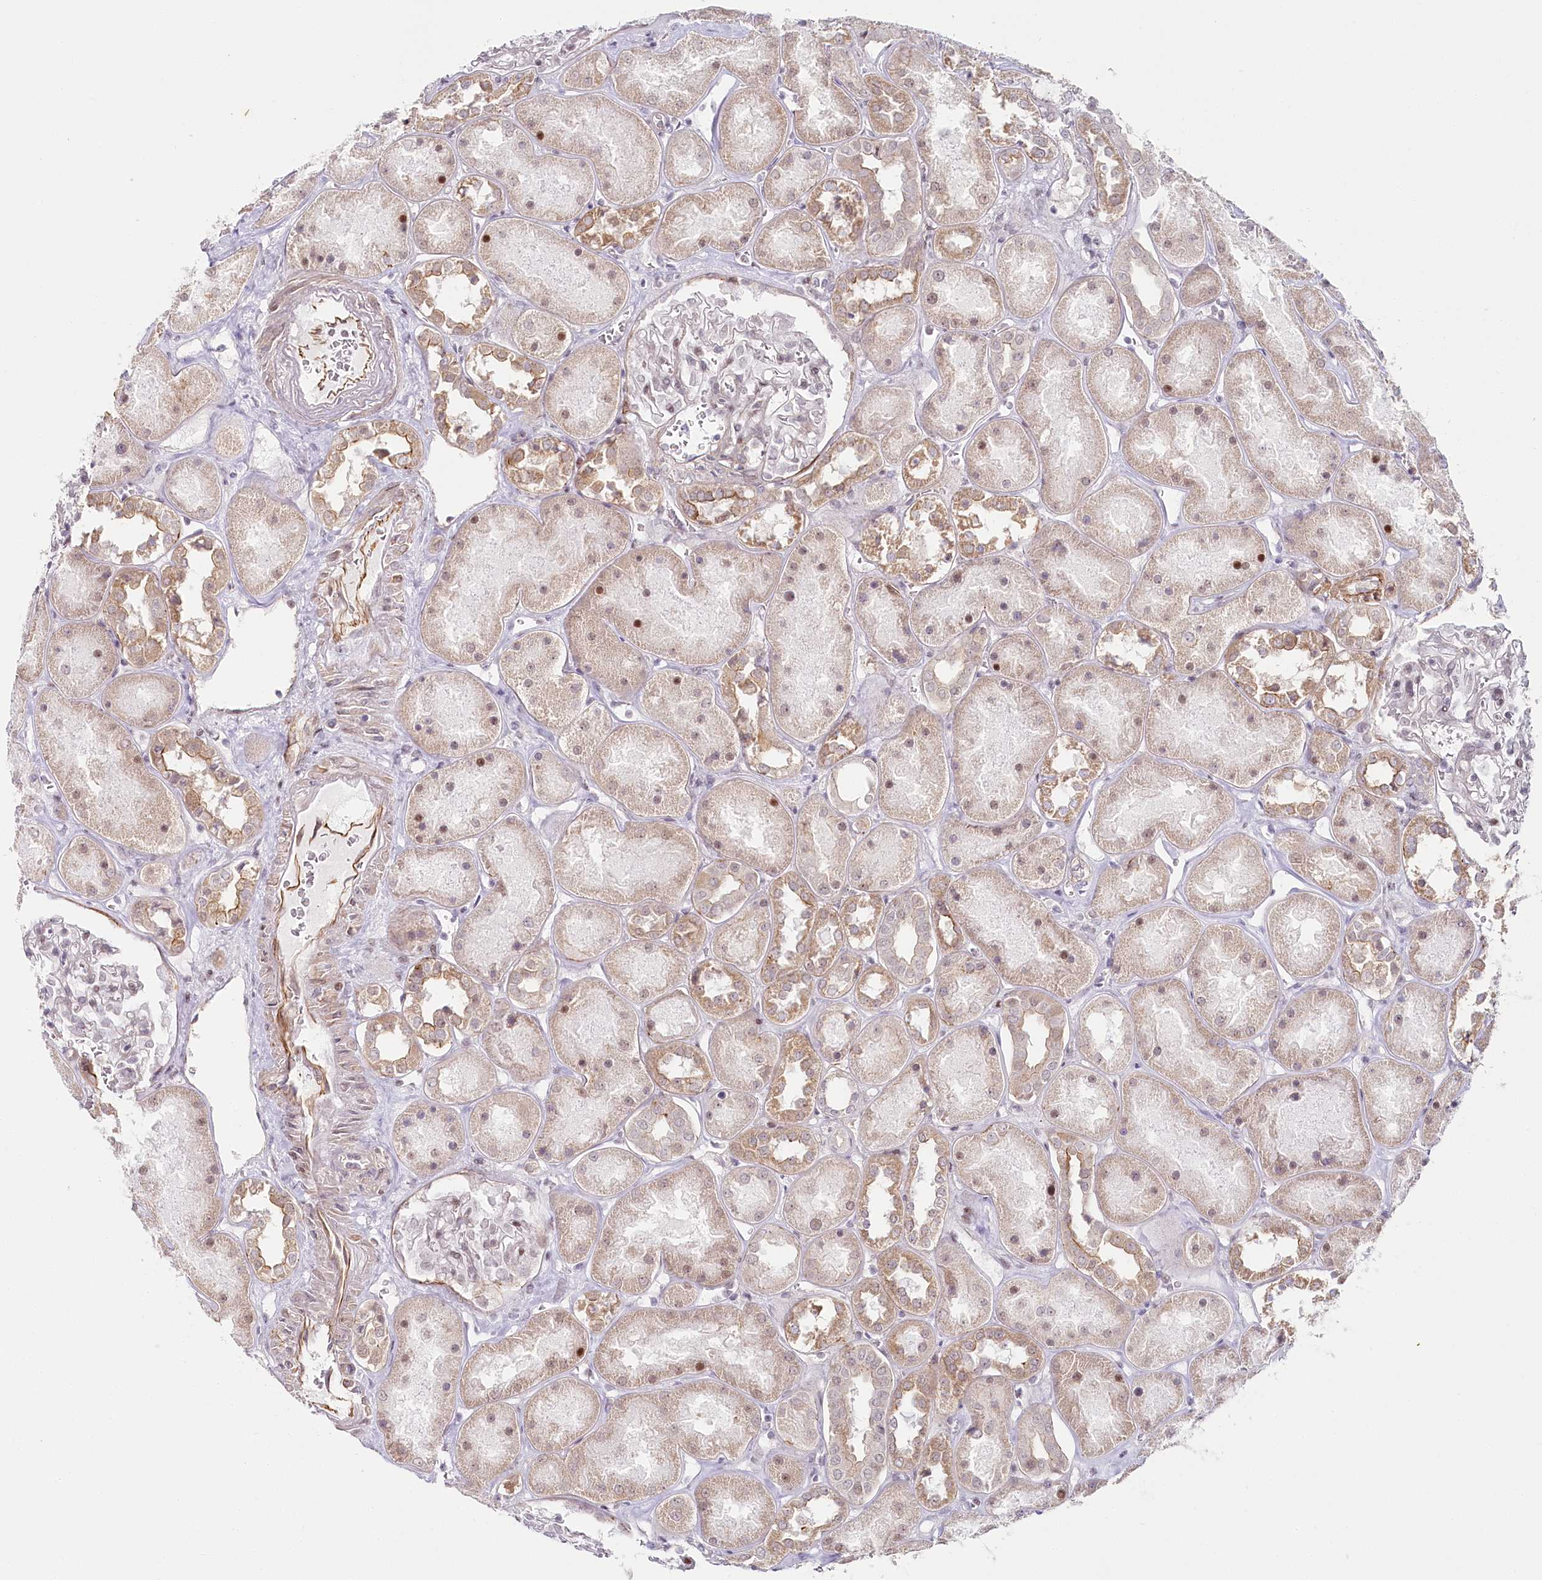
{"staining": {"intensity": "weak", "quantity": "25%-75%", "location": "nuclear"}, "tissue": "kidney", "cell_type": "Cells in glomeruli", "image_type": "normal", "snomed": [{"axis": "morphology", "description": "Normal tissue, NOS"}, {"axis": "topography", "description": "Kidney"}], "caption": "Protein expression analysis of benign kidney reveals weak nuclear expression in about 25%-75% of cells in glomeruli.", "gene": "ABHD8", "patient": {"sex": "male", "age": 70}}